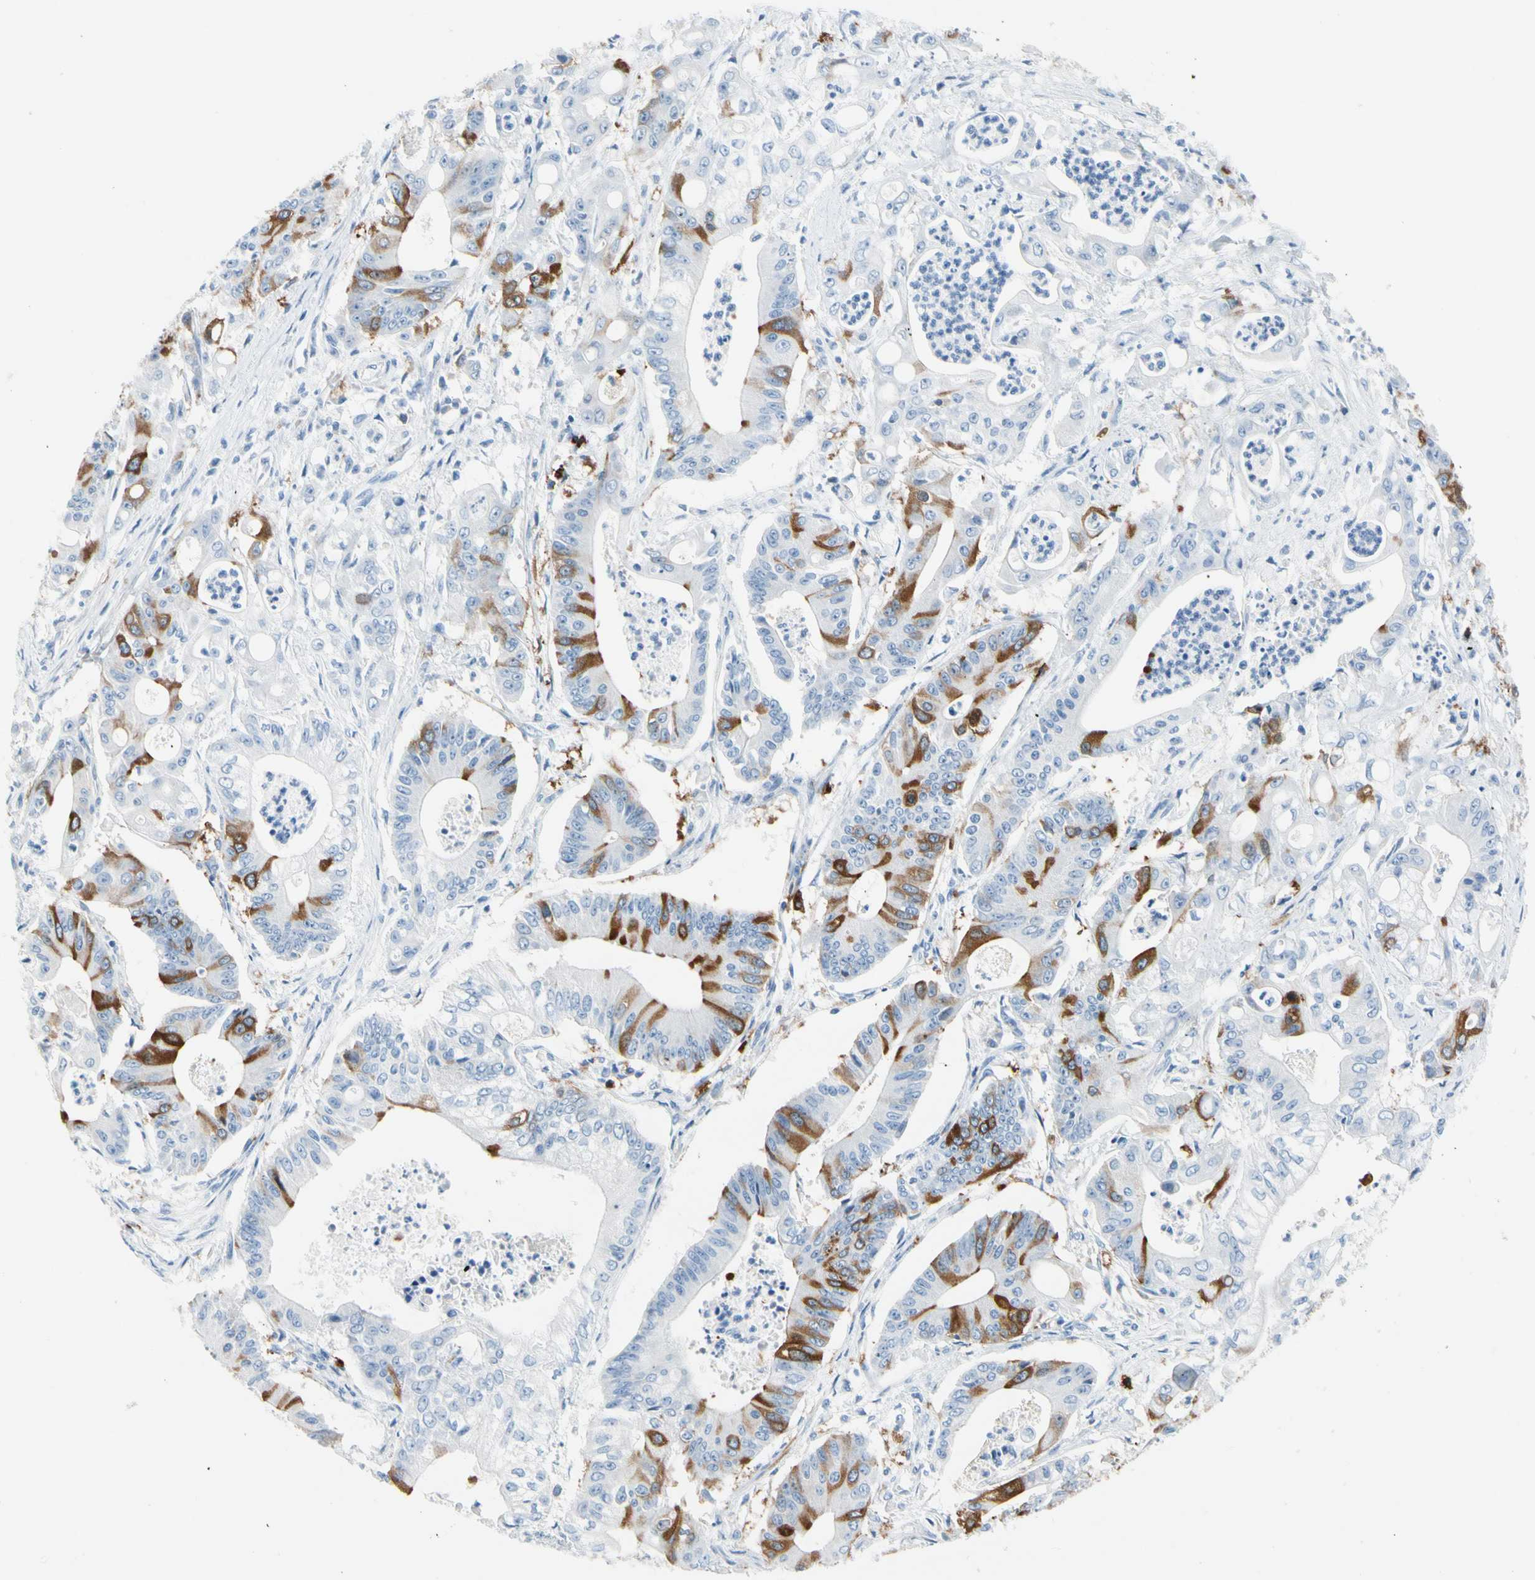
{"staining": {"intensity": "moderate", "quantity": "25%-75%", "location": "cytoplasmic/membranous"}, "tissue": "pancreatic cancer", "cell_type": "Tumor cells", "image_type": "cancer", "snomed": [{"axis": "morphology", "description": "Normal tissue, NOS"}, {"axis": "topography", "description": "Lymph node"}], "caption": "IHC of pancreatic cancer exhibits medium levels of moderate cytoplasmic/membranous staining in about 25%-75% of tumor cells.", "gene": "TACC3", "patient": {"sex": "male", "age": 62}}